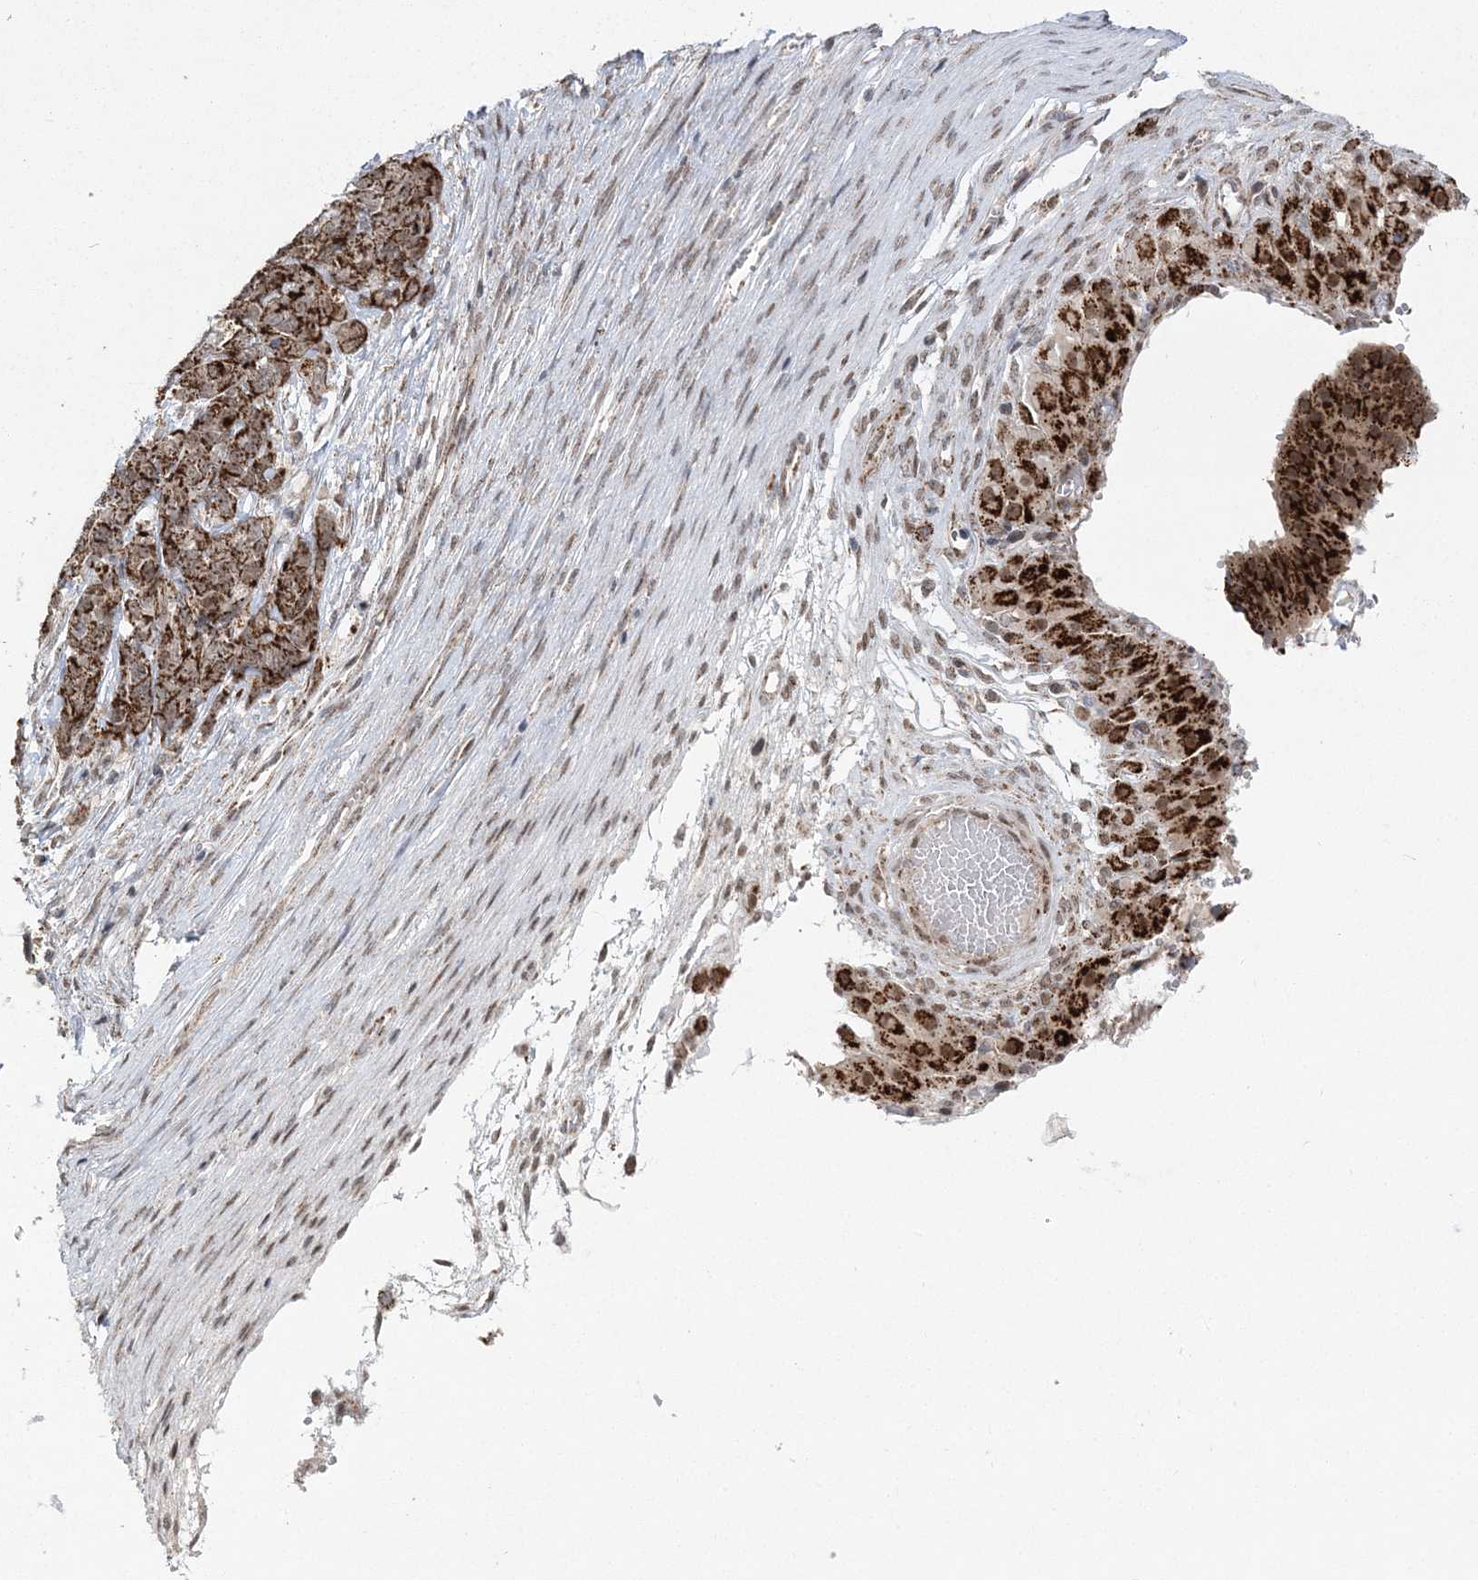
{"staining": {"intensity": "strong", "quantity": ">75%", "location": "cytoplasmic/membranous,nuclear"}, "tissue": "ovarian cancer", "cell_type": "Tumor cells", "image_type": "cancer", "snomed": [{"axis": "morphology", "description": "Cystadenocarcinoma, serous, NOS"}, {"axis": "topography", "description": "Ovary"}], "caption": "An immunohistochemistry (IHC) histopathology image of neoplastic tissue is shown. Protein staining in brown shows strong cytoplasmic/membranous and nuclear positivity in ovarian cancer within tumor cells.", "gene": "GRSF1", "patient": {"sex": "female", "age": 44}}